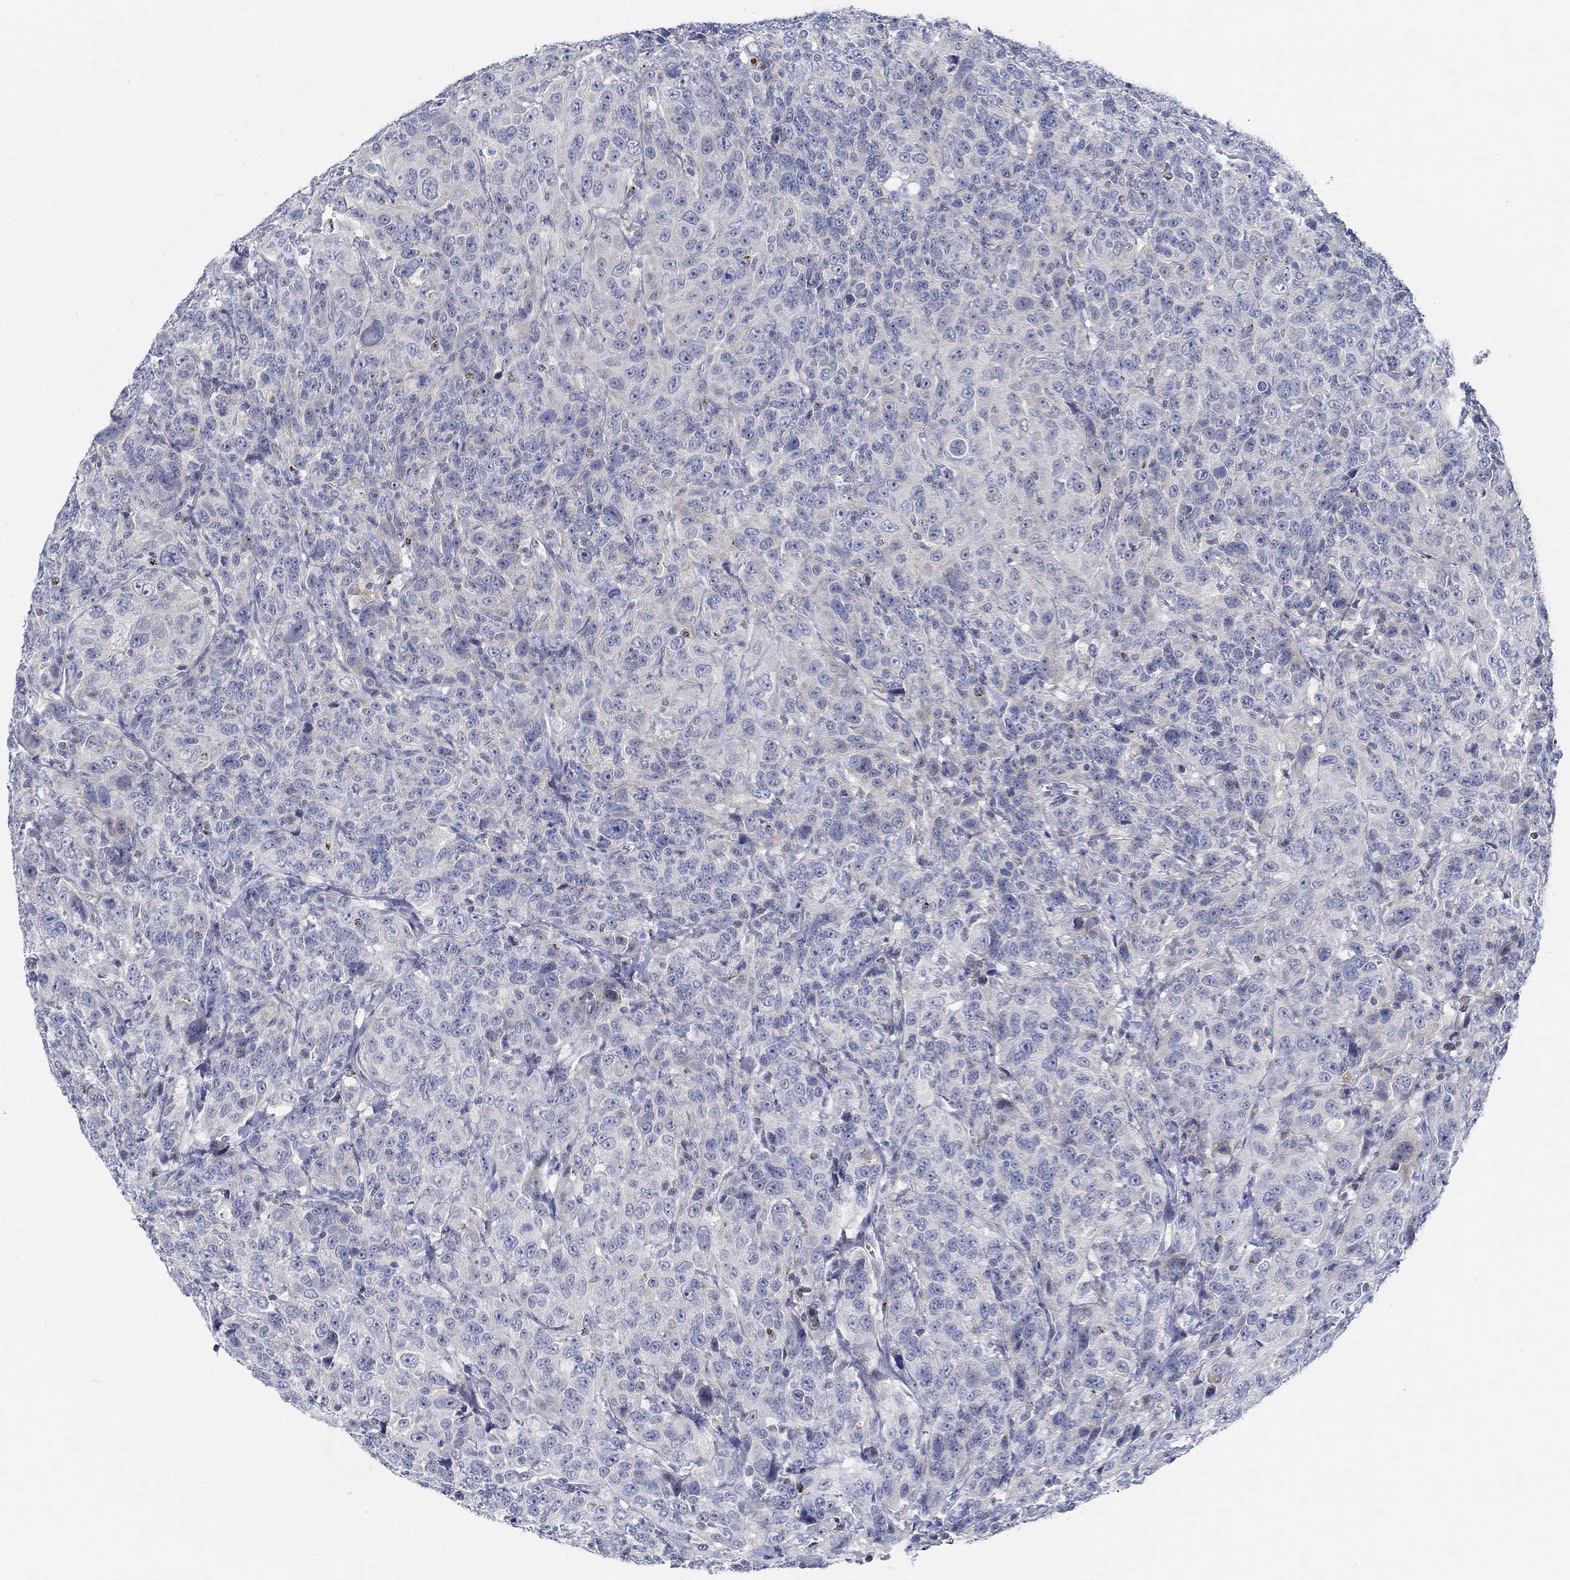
{"staining": {"intensity": "negative", "quantity": "none", "location": "none"}, "tissue": "urothelial cancer", "cell_type": "Tumor cells", "image_type": "cancer", "snomed": [{"axis": "morphology", "description": "Urothelial carcinoma, NOS"}, {"axis": "morphology", "description": "Urothelial carcinoma, High grade"}, {"axis": "topography", "description": "Urinary bladder"}], "caption": "High magnification brightfield microscopy of urothelial cancer stained with DAB (brown) and counterstained with hematoxylin (blue): tumor cells show no significant positivity.", "gene": "ANO7", "patient": {"sex": "female", "age": 73}}